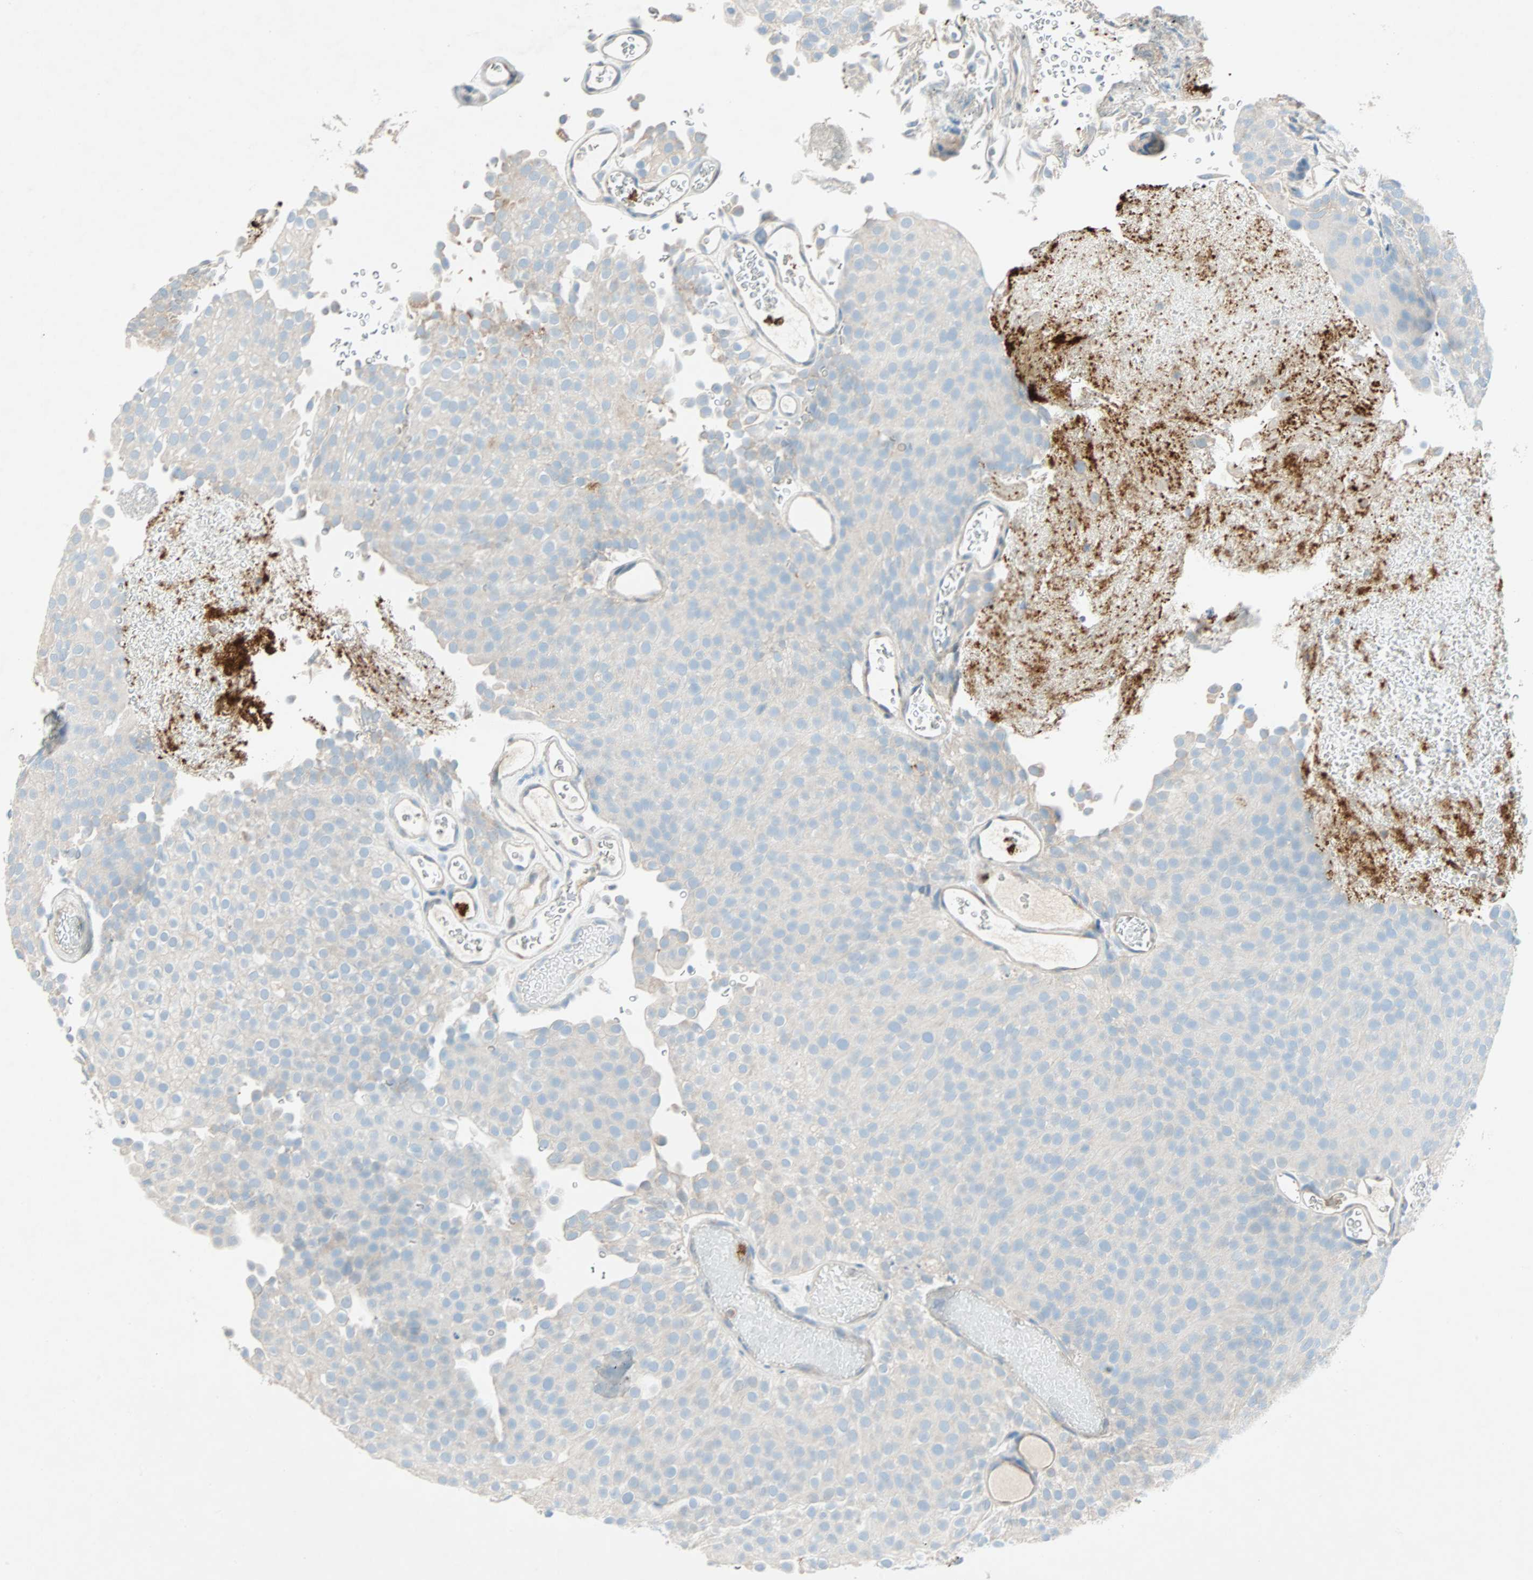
{"staining": {"intensity": "weak", "quantity": ">75%", "location": "cytoplasmic/membranous"}, "tissue": "urothelial cancer", "cell_type": "Tumor cells", "image_type": "cancer", "snomed": [{"axis": "morphology", "description": "Urothelial carcinoma, Low grade"}, {"axis": "topography", "description": "Urinary bladder"}], "caption": "Low-grade urothelial carcinoma stained with IHC displays weak cytoplasmic/membranous staining in about >75% of tumor cells.", "gene": "LY6G6F", "patient": {"sex": "male", "age": 78}}